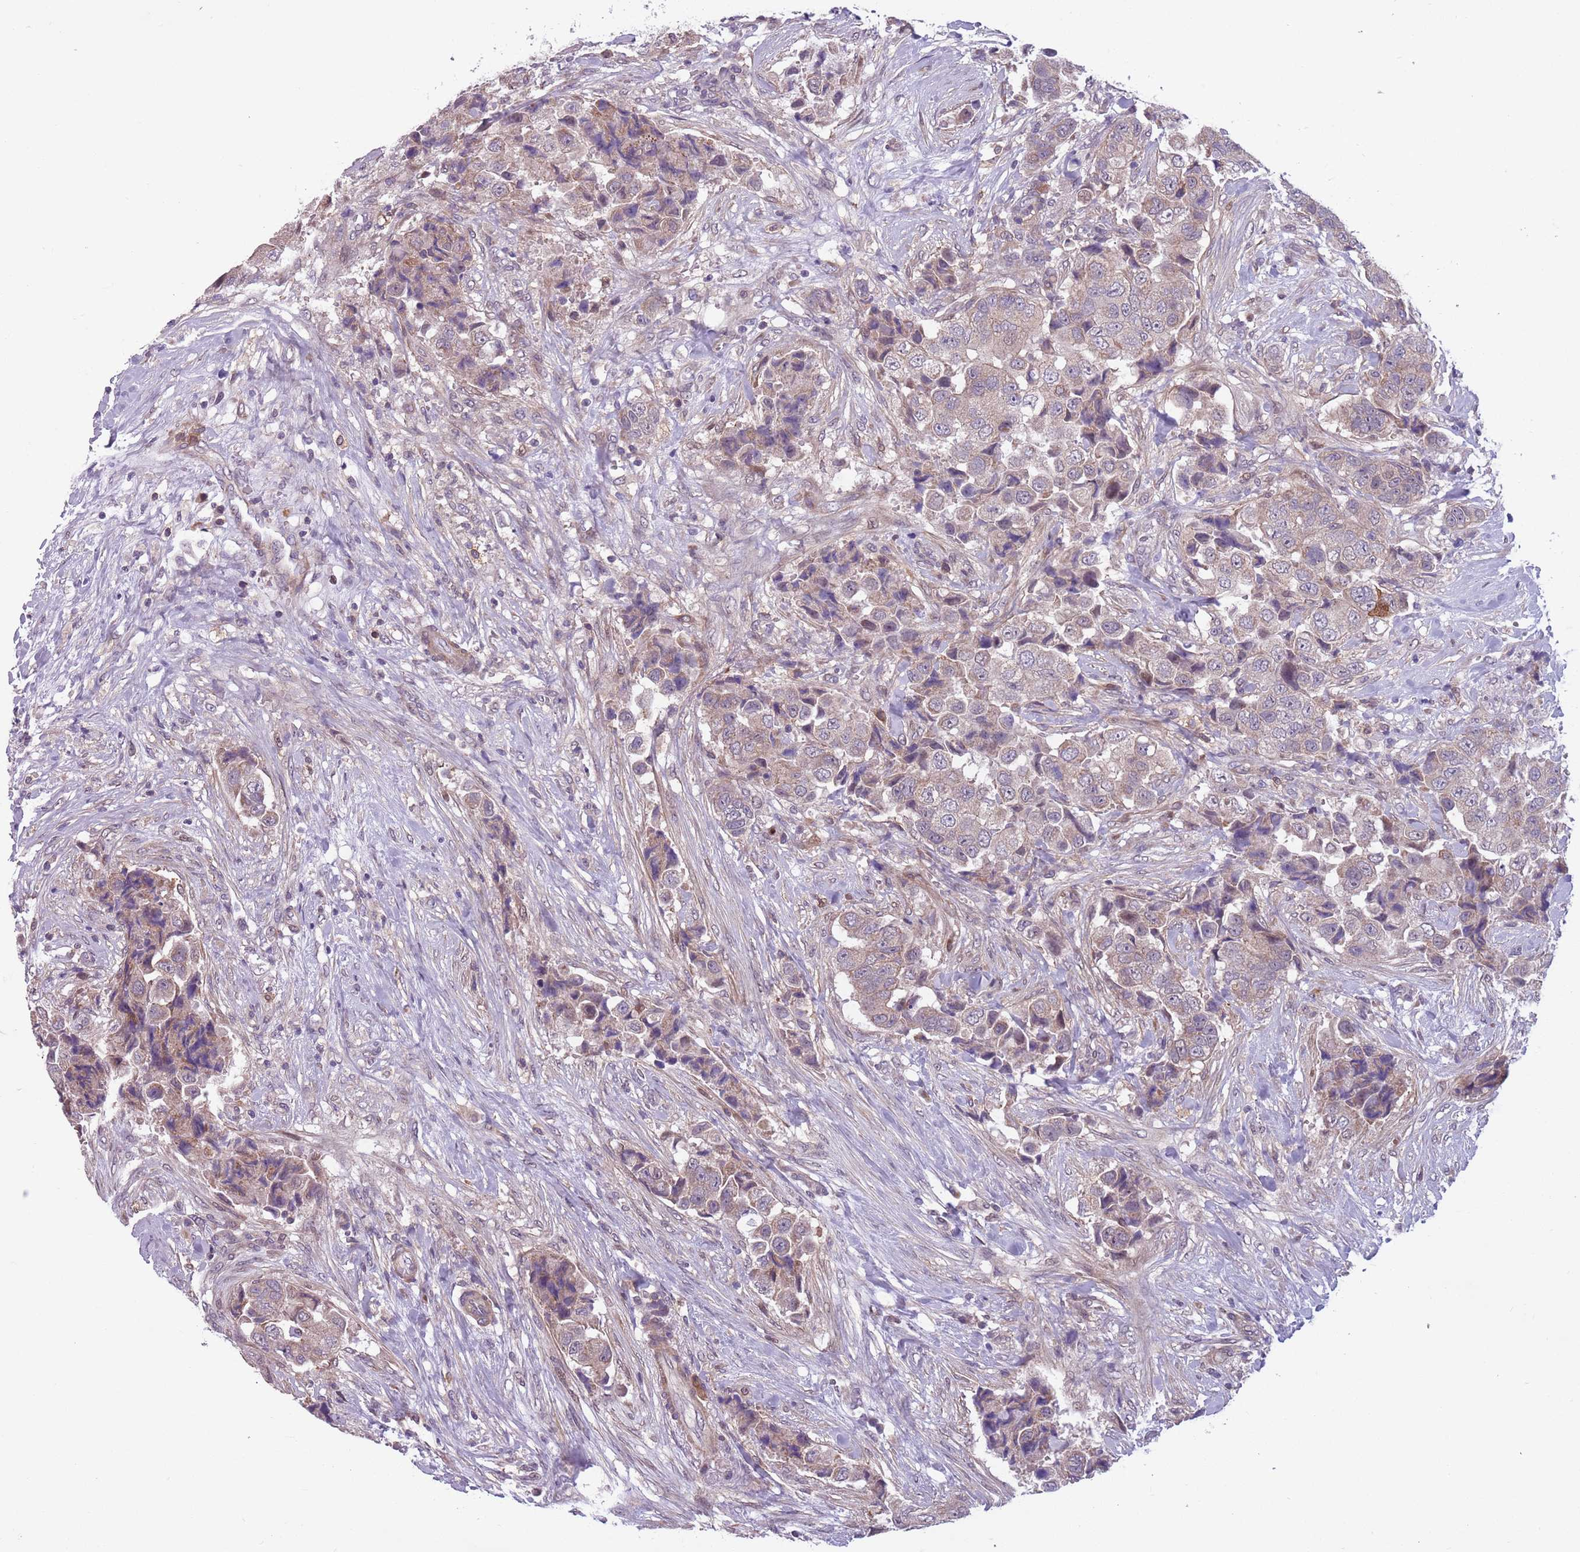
{"staining": {"intensity": "weak", "quantity": "25%-75%", "location": "cytoplasmic/membranous"}, "tissue": "breast cancer", "cell_type": "Tumor cells", "image_type": "cancer", "snomed": [{"axis": "morphology", "description": "Normal tissue, NOS"}, {"axis": "morphology", "description": "Duct carcinoma"}, {"axis": "topography", "description": "Breast"}], "caption": "Human infiltrating ductal carcinoma (breast) stained for a protein (brown) reveals weak cytoplasmic/membranous positive staining in approximately 25%-75% of tumor cells.", "gene": "JAML", "patient": {"sex": "female", "age": 62}}